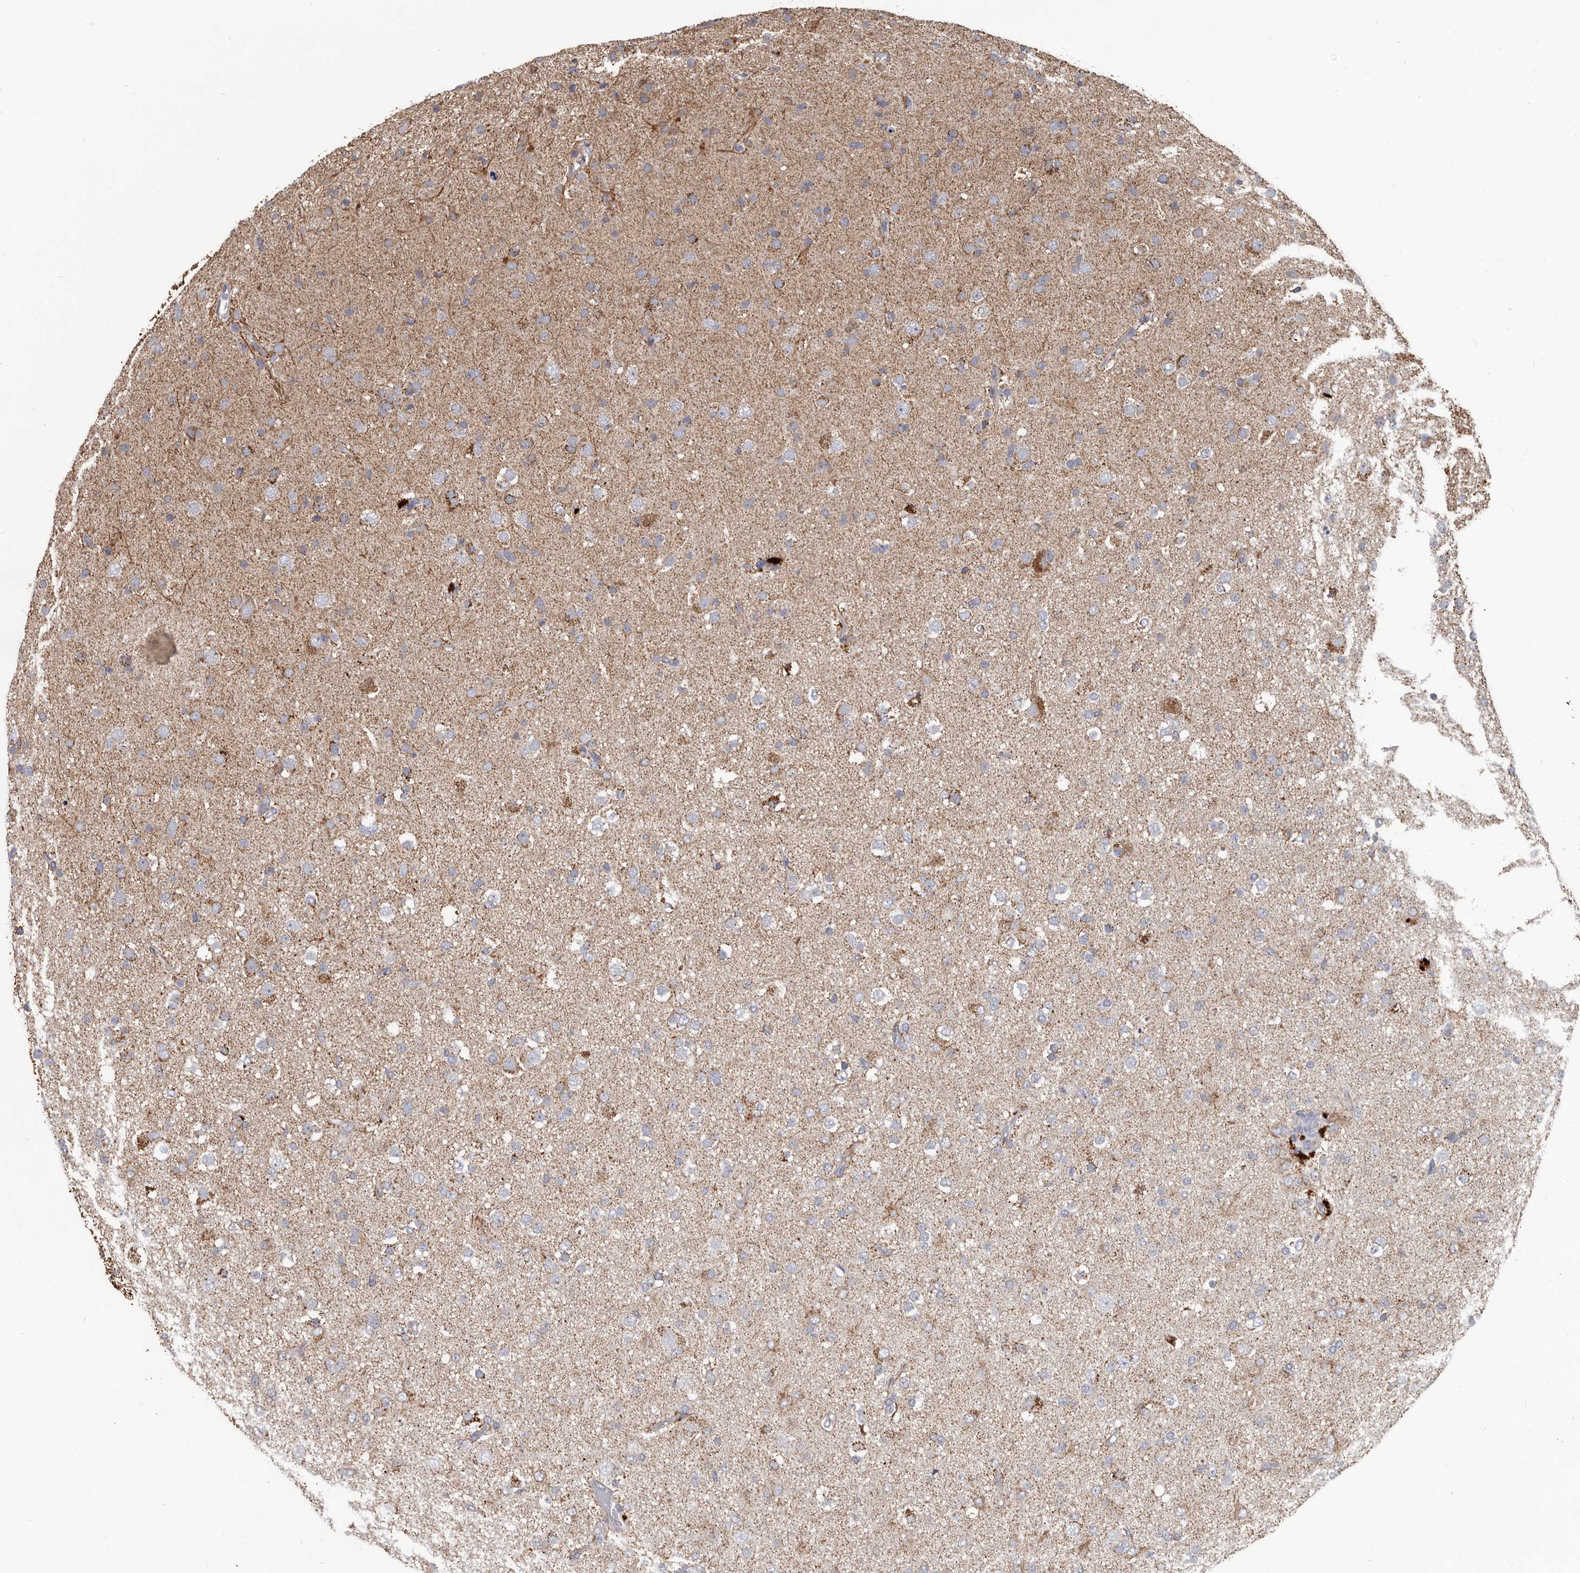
{"staining": {"intensity": "weak", "quantity": "<25%", "location": "cytoplasmic/membranous"}, "tissue": "glioma", "cell_type": "Tumor cells", "image_type": "cancer", "snomed": [{"axis": "morphology", "description": "Glioma, malignant, Low grade"}, {"axis": "topography", "description": "Brain"}], "caption": "An image of malignant glioma (low-grade) stained for a protein reveals no brown staining in tumor cells. (DAB immunohistochemistry (IHC), high magnification).", "gene": "ALDH5A1", "patient": {"sex": "male", "age": 65}}